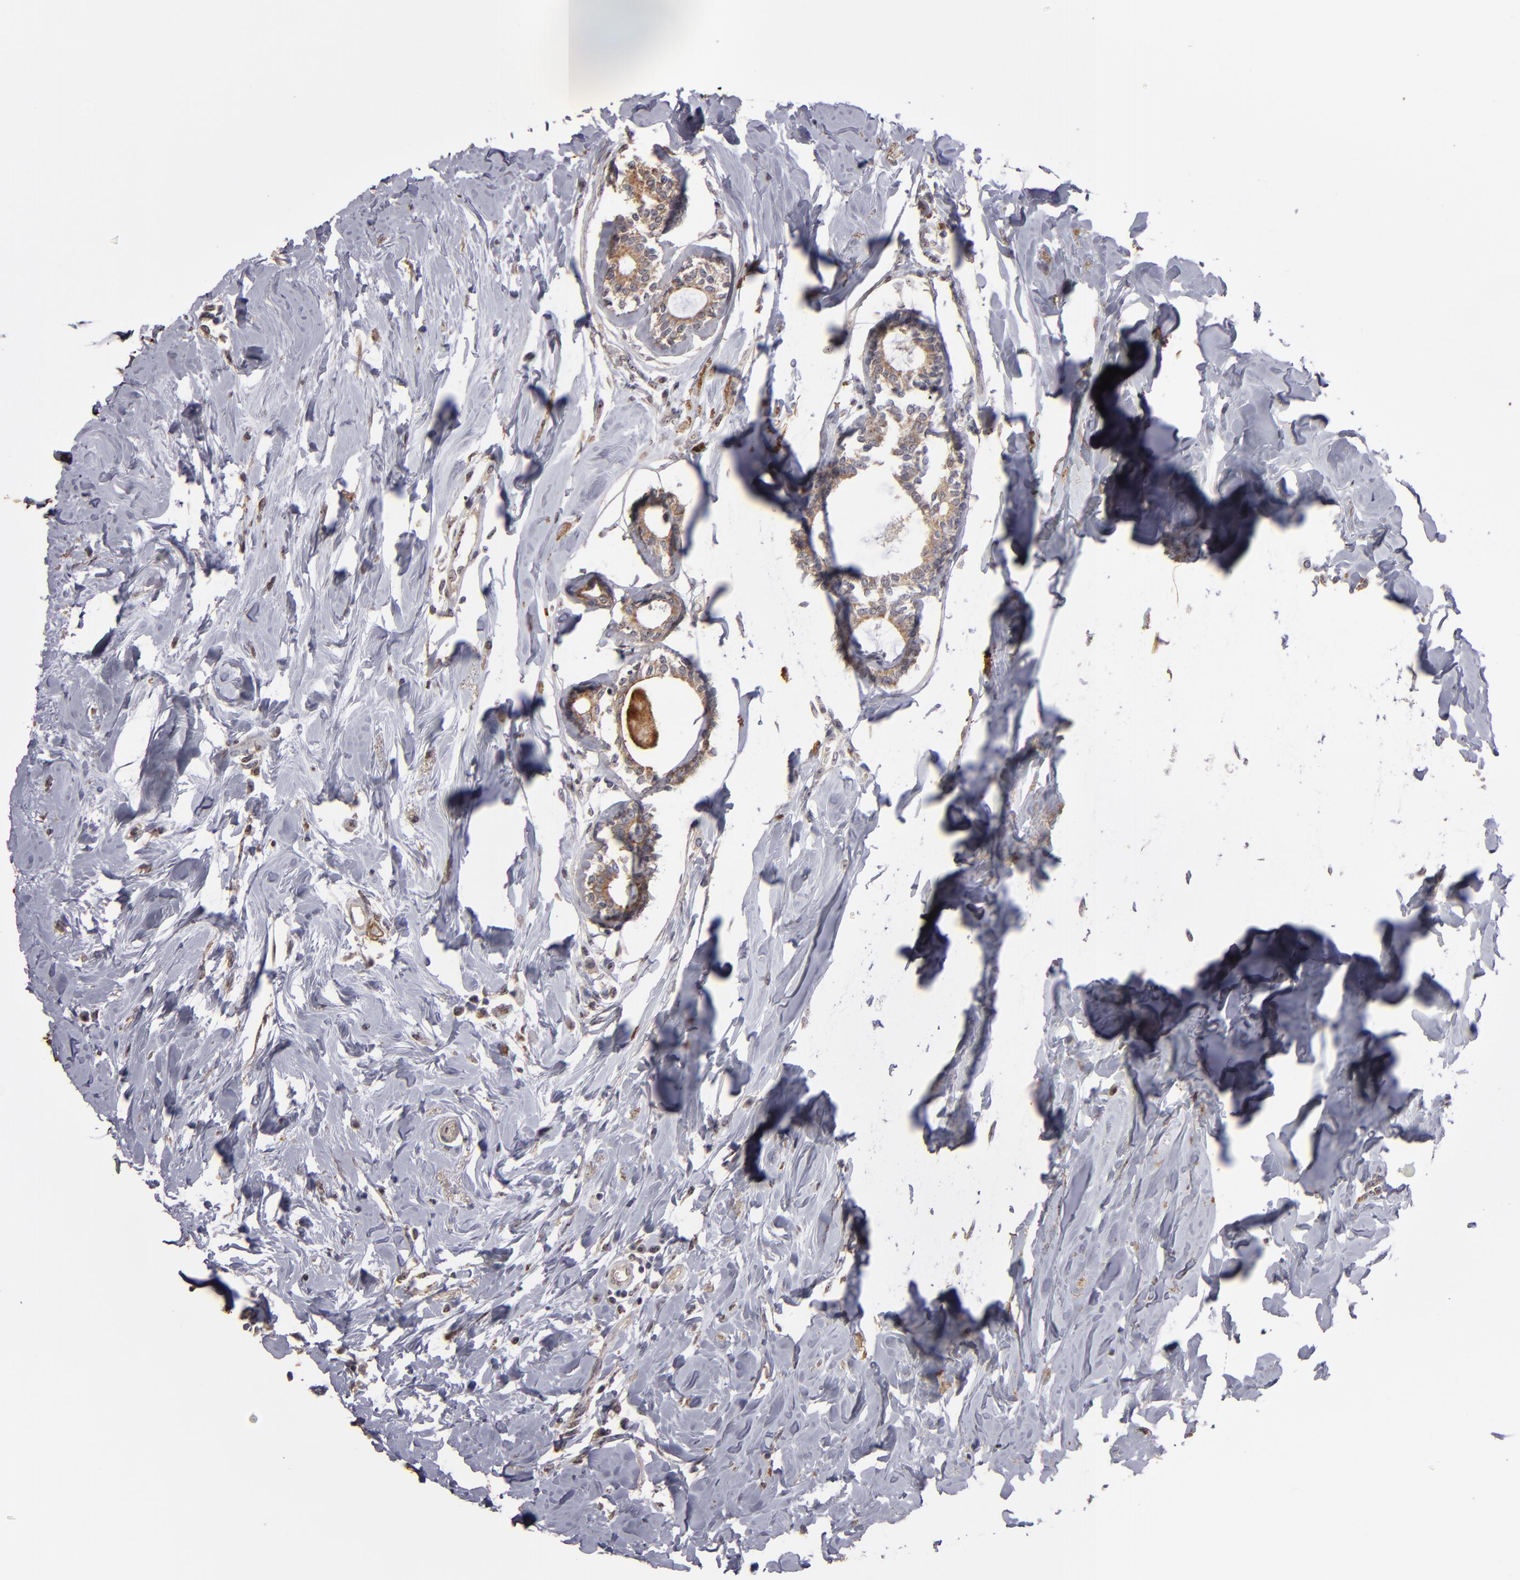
{"staining": {"intensity": "moderate", "quantity": ">75%", "location": "cytoplasmic/membranous"}, "tissue": "breast cancer", "cell_type": "Tumor cells", "image_type": "cancer", "snomed": [{"axis": "morphology", "description": "Lobular carcinoma"}, {"axis": "topography", "description": "Breast"}], "caption": "Tumor cells exhibit medium levels of moderate cytoplasmic/membranous positivity in about >75% of cells in breast cancer.", "gene": "CD55", "patient": {"sex": "female", "age": 51}}